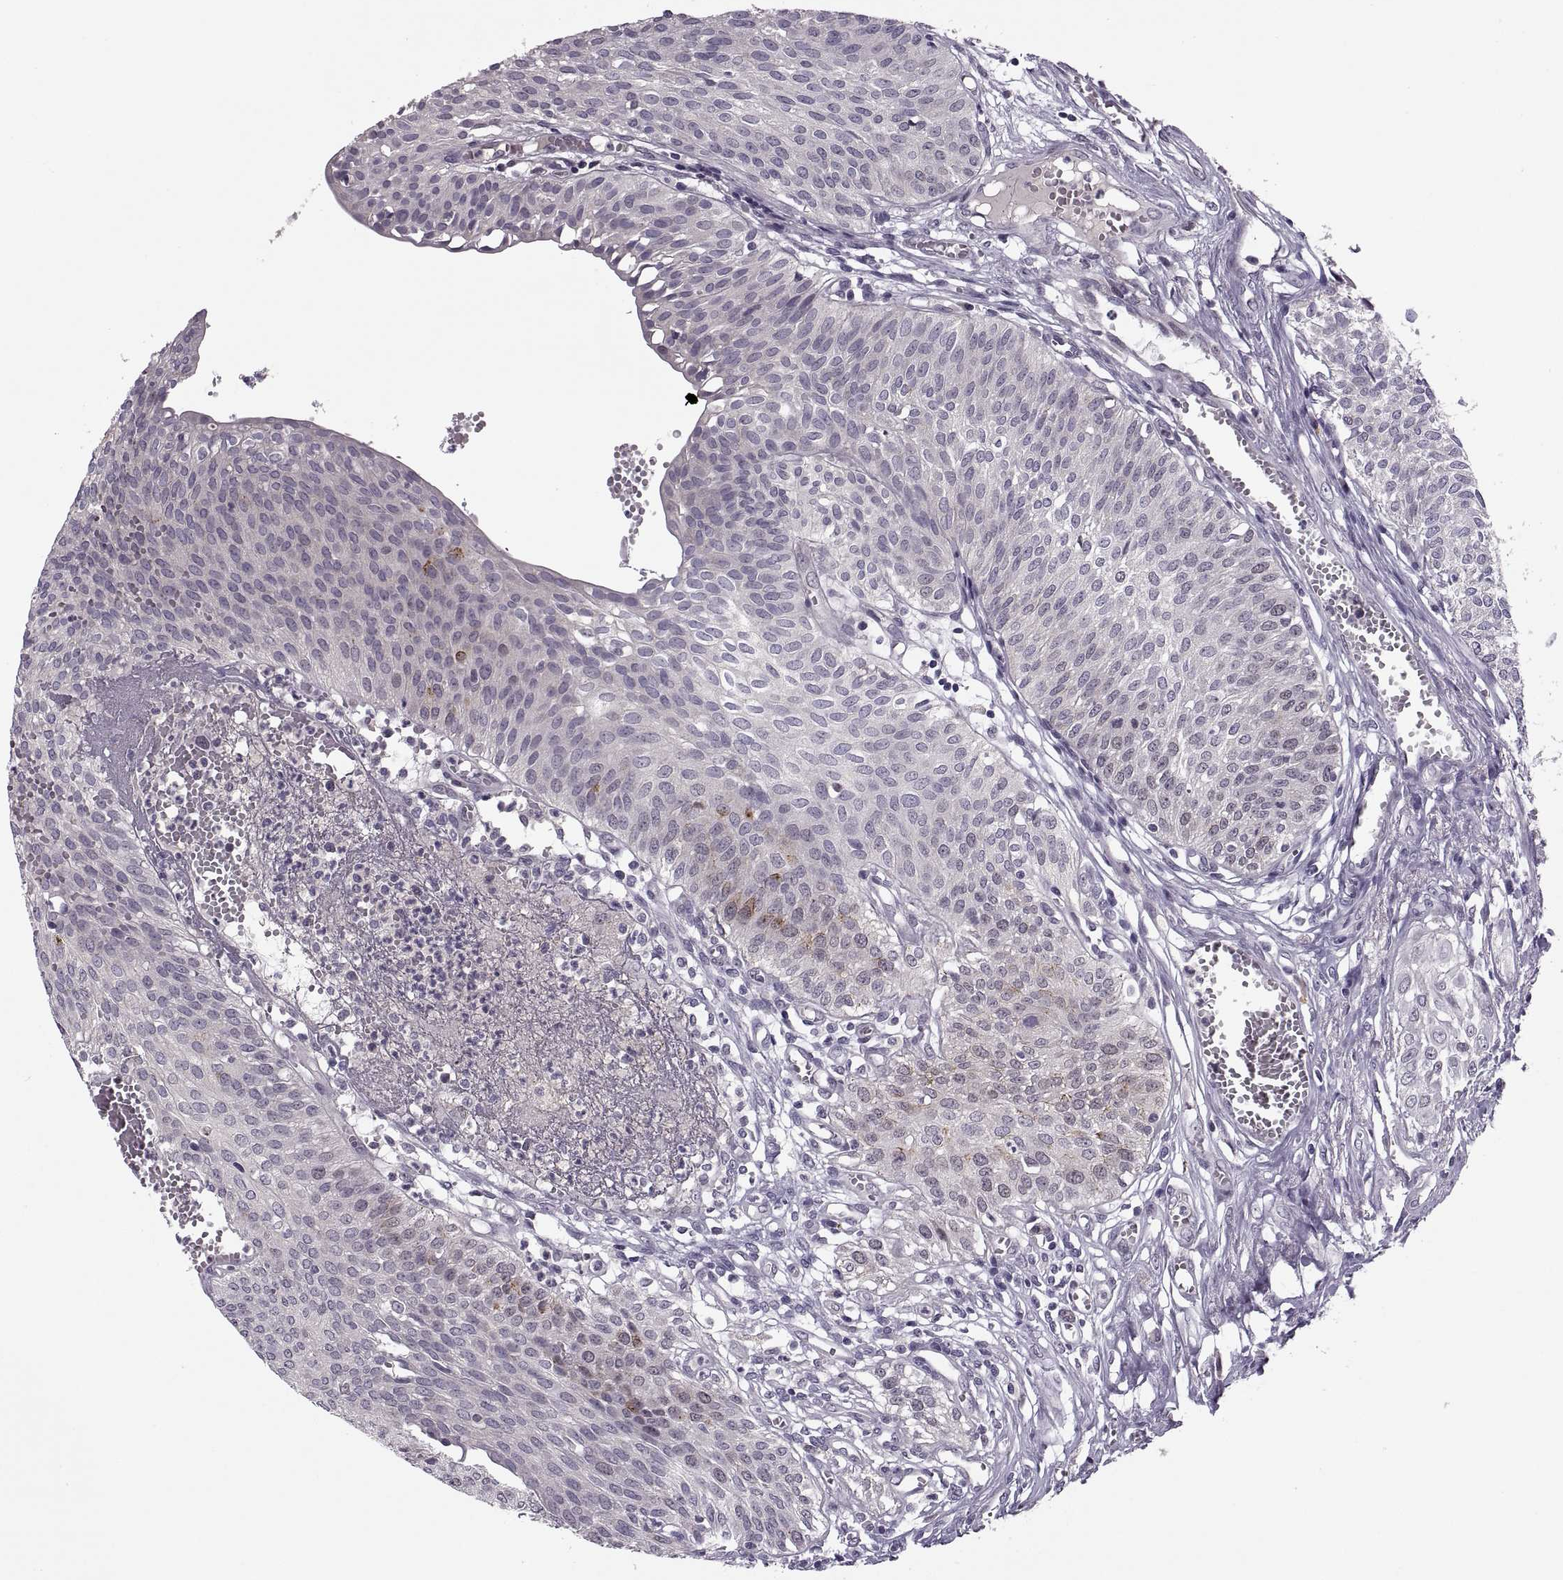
{"staining": {"intensity": "negative", "quantity": "none", "location": "none"}, "tissue": "urothelial cancer", "cell_type": "Tumor cells", "image_type": "cancer", "snomed": [{"axis": "morphology", "description": "Urothelial carcinoma, High grade"}, {"axis": "topography", "description": "Urinary bladder"}], "caption": "IHC of human urothelial cancer reveals no expression in tumor cells.", "gene": "CACNA1F", "patient": {"sex": "male", "age": 57}}